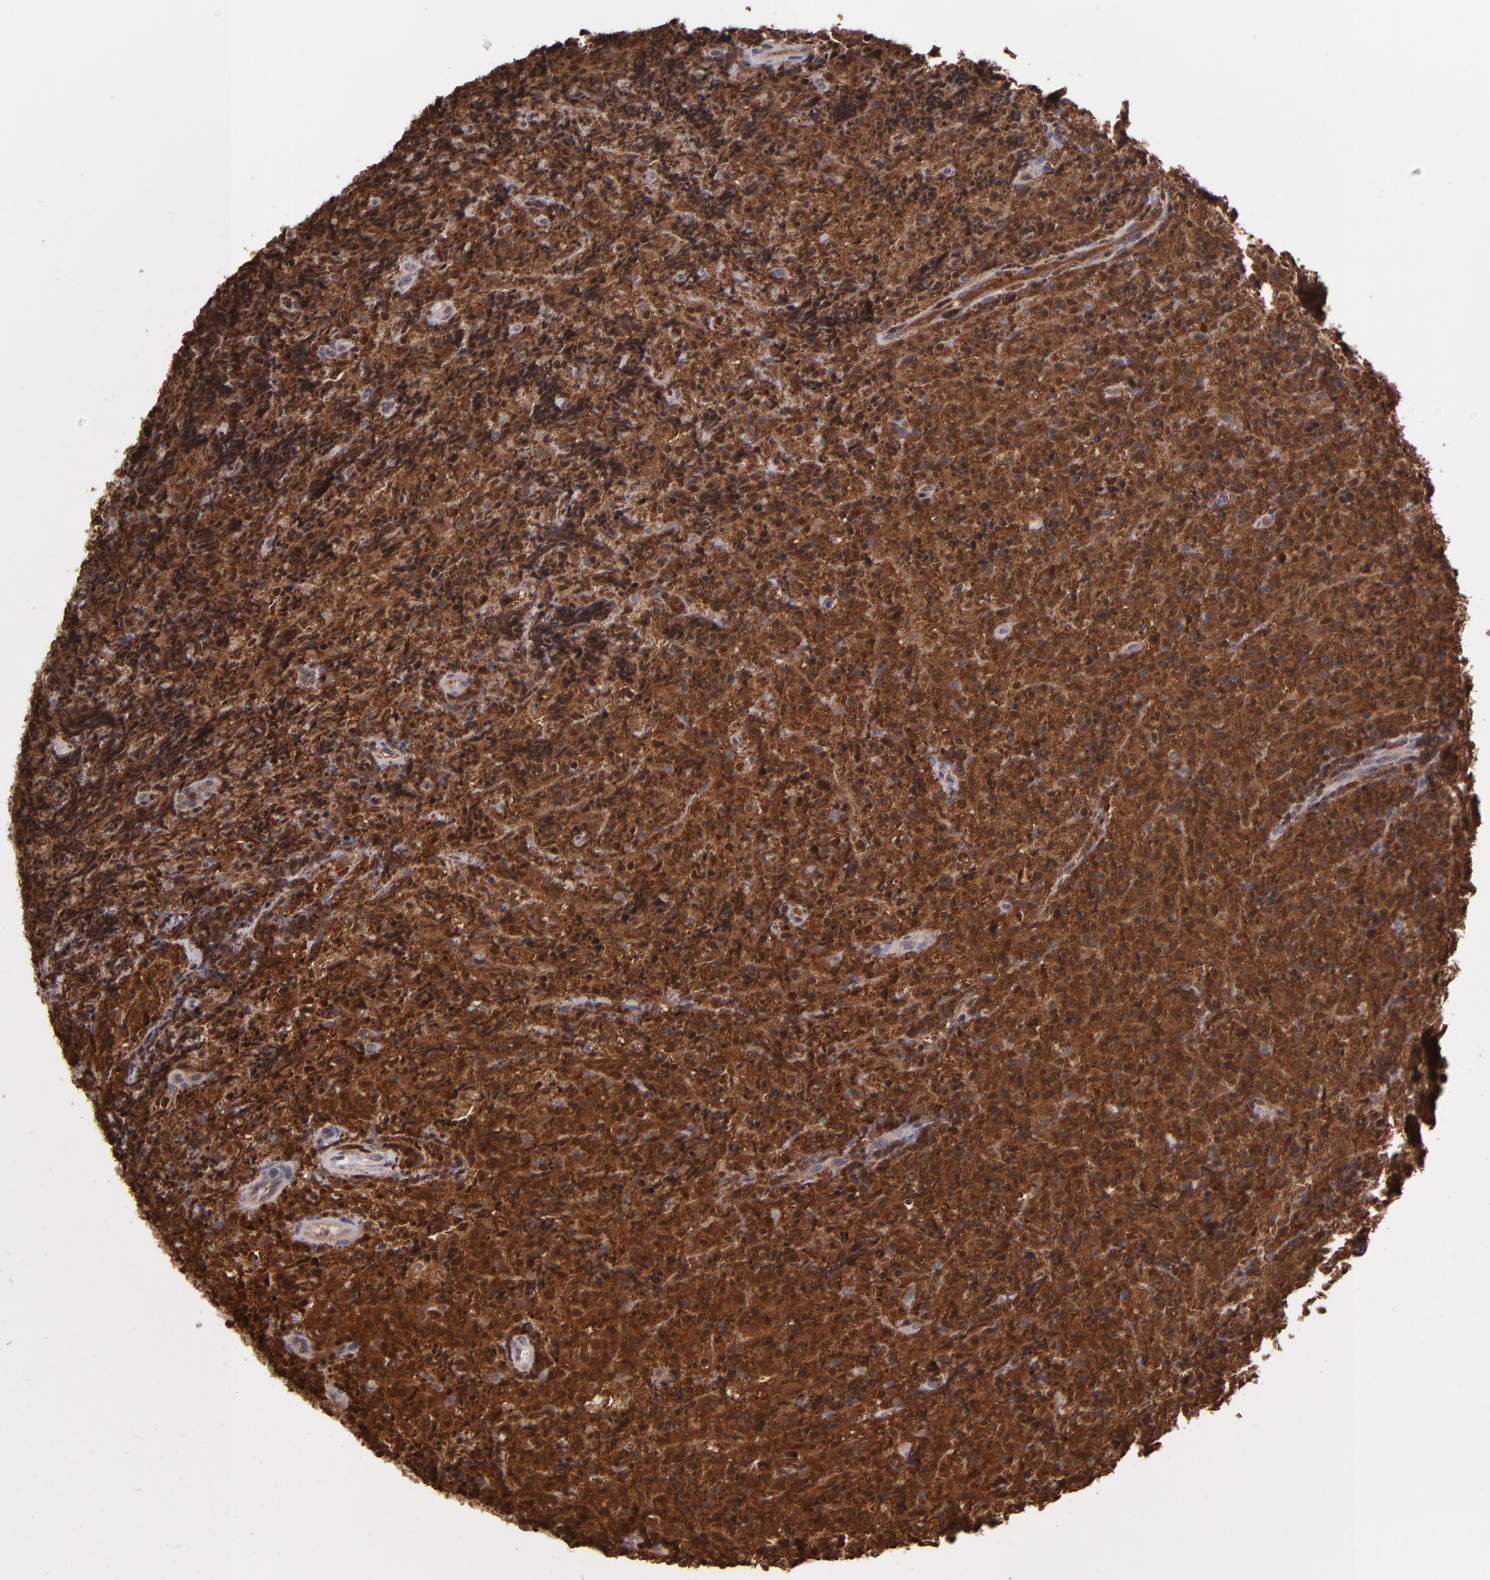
{"staining": {"intensity": "strong", "quantity": ">75%", "location": "cytoplasmic/membranous,nuclear"}, "tissue": "lymphoma", "cell_type": "Tumor cells", "image_type": "cancer", "snomed": [{"axis": "morphology", "description": "Malignant lymphoma, non-Hodgkin's type, High grade"}, {"axis": "topography", "description": "Tonsil"}], "caption": "A high amount of strong cytoplasmic/membranous and nuclear staining is seen in approximately >75% of tumor cells in lymphoma tissue.", "gene": "GRB2", "patient": {"sex": "female", "age": 36}}